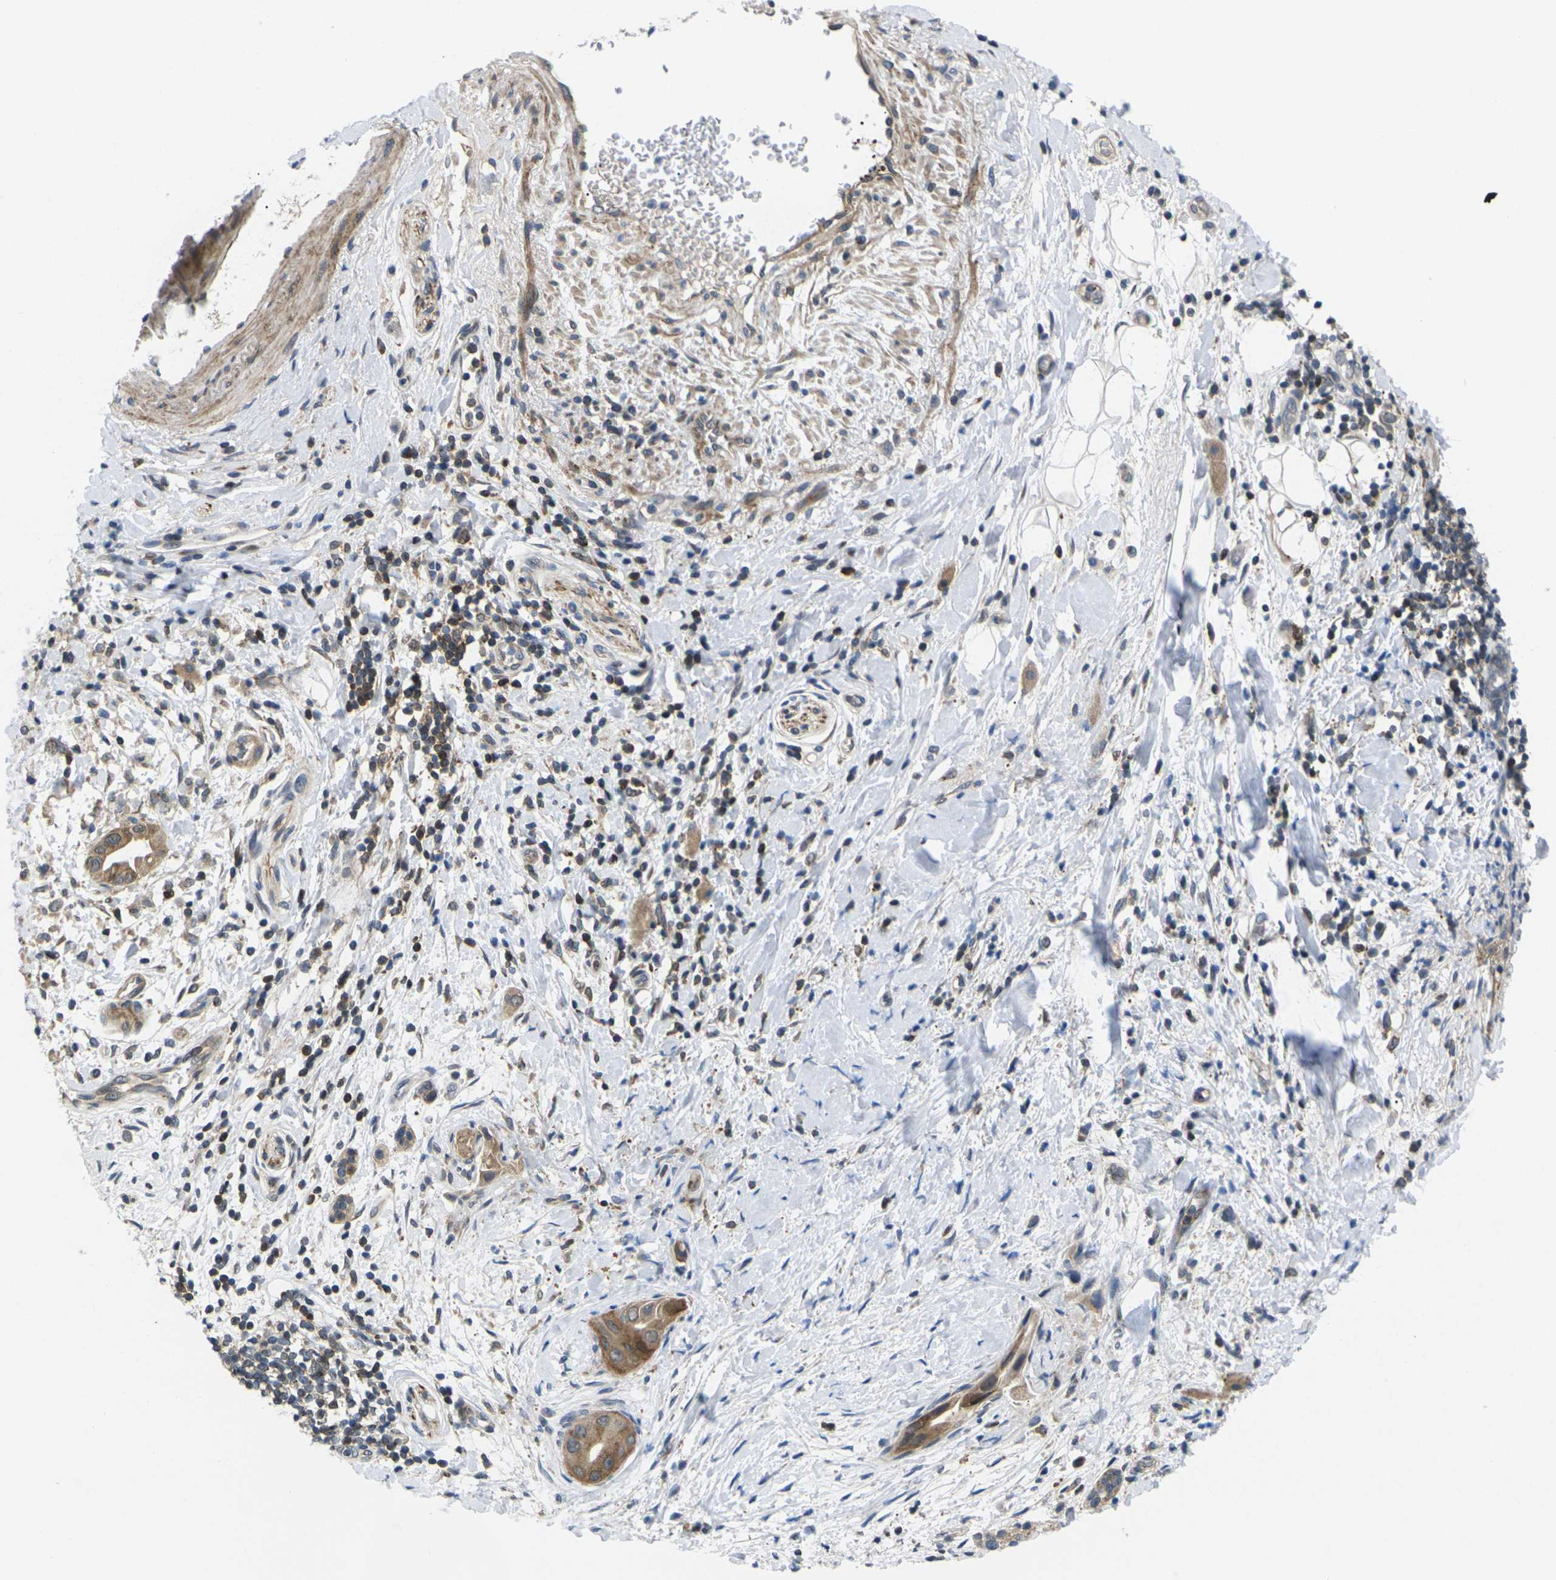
{"staining": {"intensity": "moderate", "quantity": ">75%", "location": "cytoplasmic/membranous"}, "tissue": "pancreatic cancer", "cell_type": "Tumor cells", "image_type": "cancer", "snomed": [{"axis": "morphology", "description": "Adenocarcinoma, NOS"}, {"axis": "topography", "description": "Pancreas"}], "caption": "The immunohistochemical stain shows moderate cytoplasmic/membranous positivity in tumor cells of pancreatic cancer tissue.", "gene": "RPS6KA3", "patient": {"sex": "male", "age": 55}}